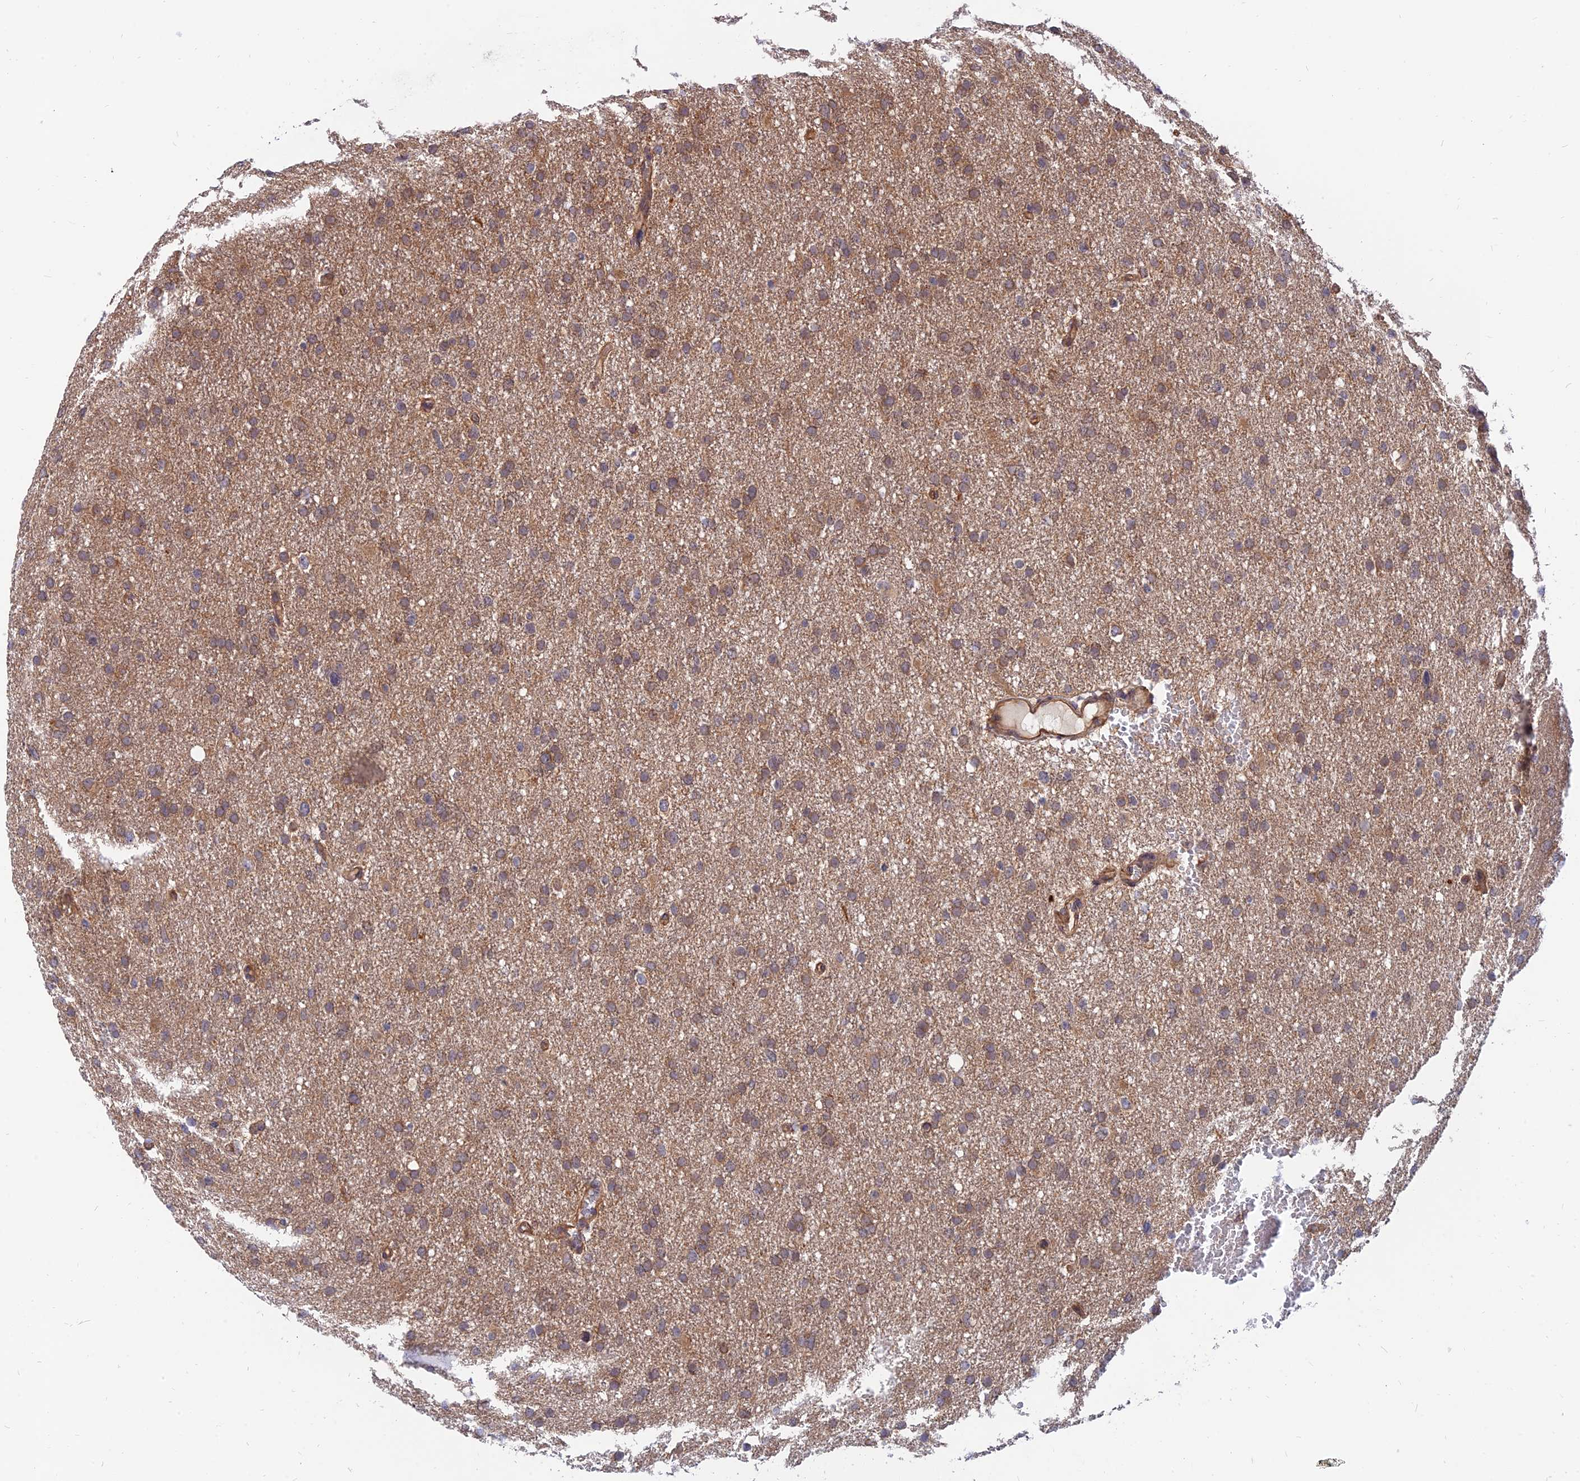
{"staining": {"intensity": "moderate", "quantity": ">75%", "location": "cytoplasmic/membranous"}, "tissue": "glioma", "cell_type": "Tumor cells", "image_type": "cancer", "snomed": [{"axis": "morphology", "description": "Glioma, malignant, High grade"}, {"axis": "topography", "description": "Cerebral cortex"}], "caption": "Immunohistochemical staining of malignant glioma (high-grade) exhibits medium levels of moderate cytoplasmic/membranous expression in about >75% of tumor cells.", "gene": "WDR41", "patient": {"sex": "female", "age": 36}}